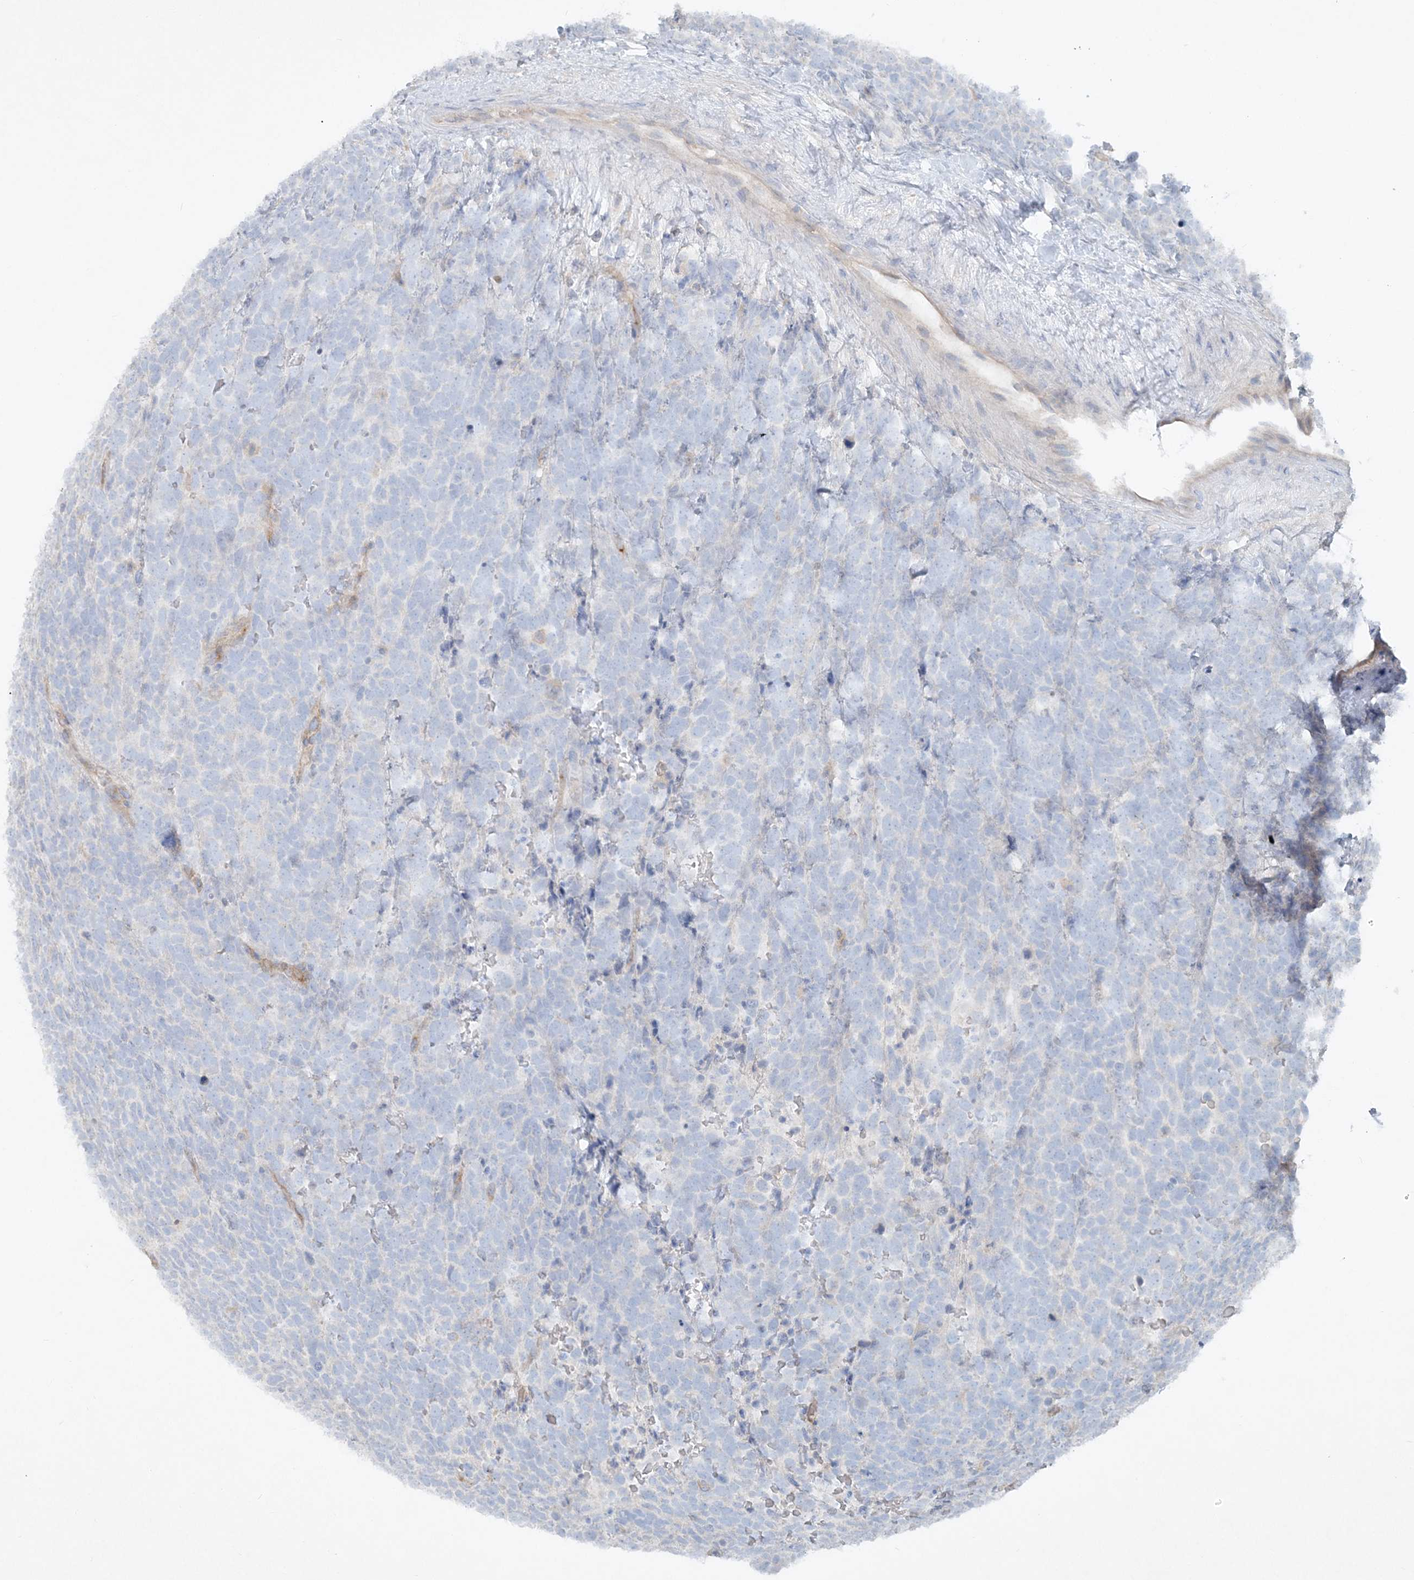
{"staining": {"intensity": "negative", "quantity": "none", "location": "none"}, "tissue": "urothelial cancer", "cell_type": "Tumor cells", "image_type": "cancer", "snomed": [{"axis": "morphology", "description": "Urothelial carcinoma, High grade"}, {"axis": "topography", "description": "Urinary bladder"}], "caption": "Urothelial cancer stained for a protein using immunohistochemistry reveals no expression tumor cells.", "gene": "ATP11A", "patient": {"sex": "female", "age": 82}}